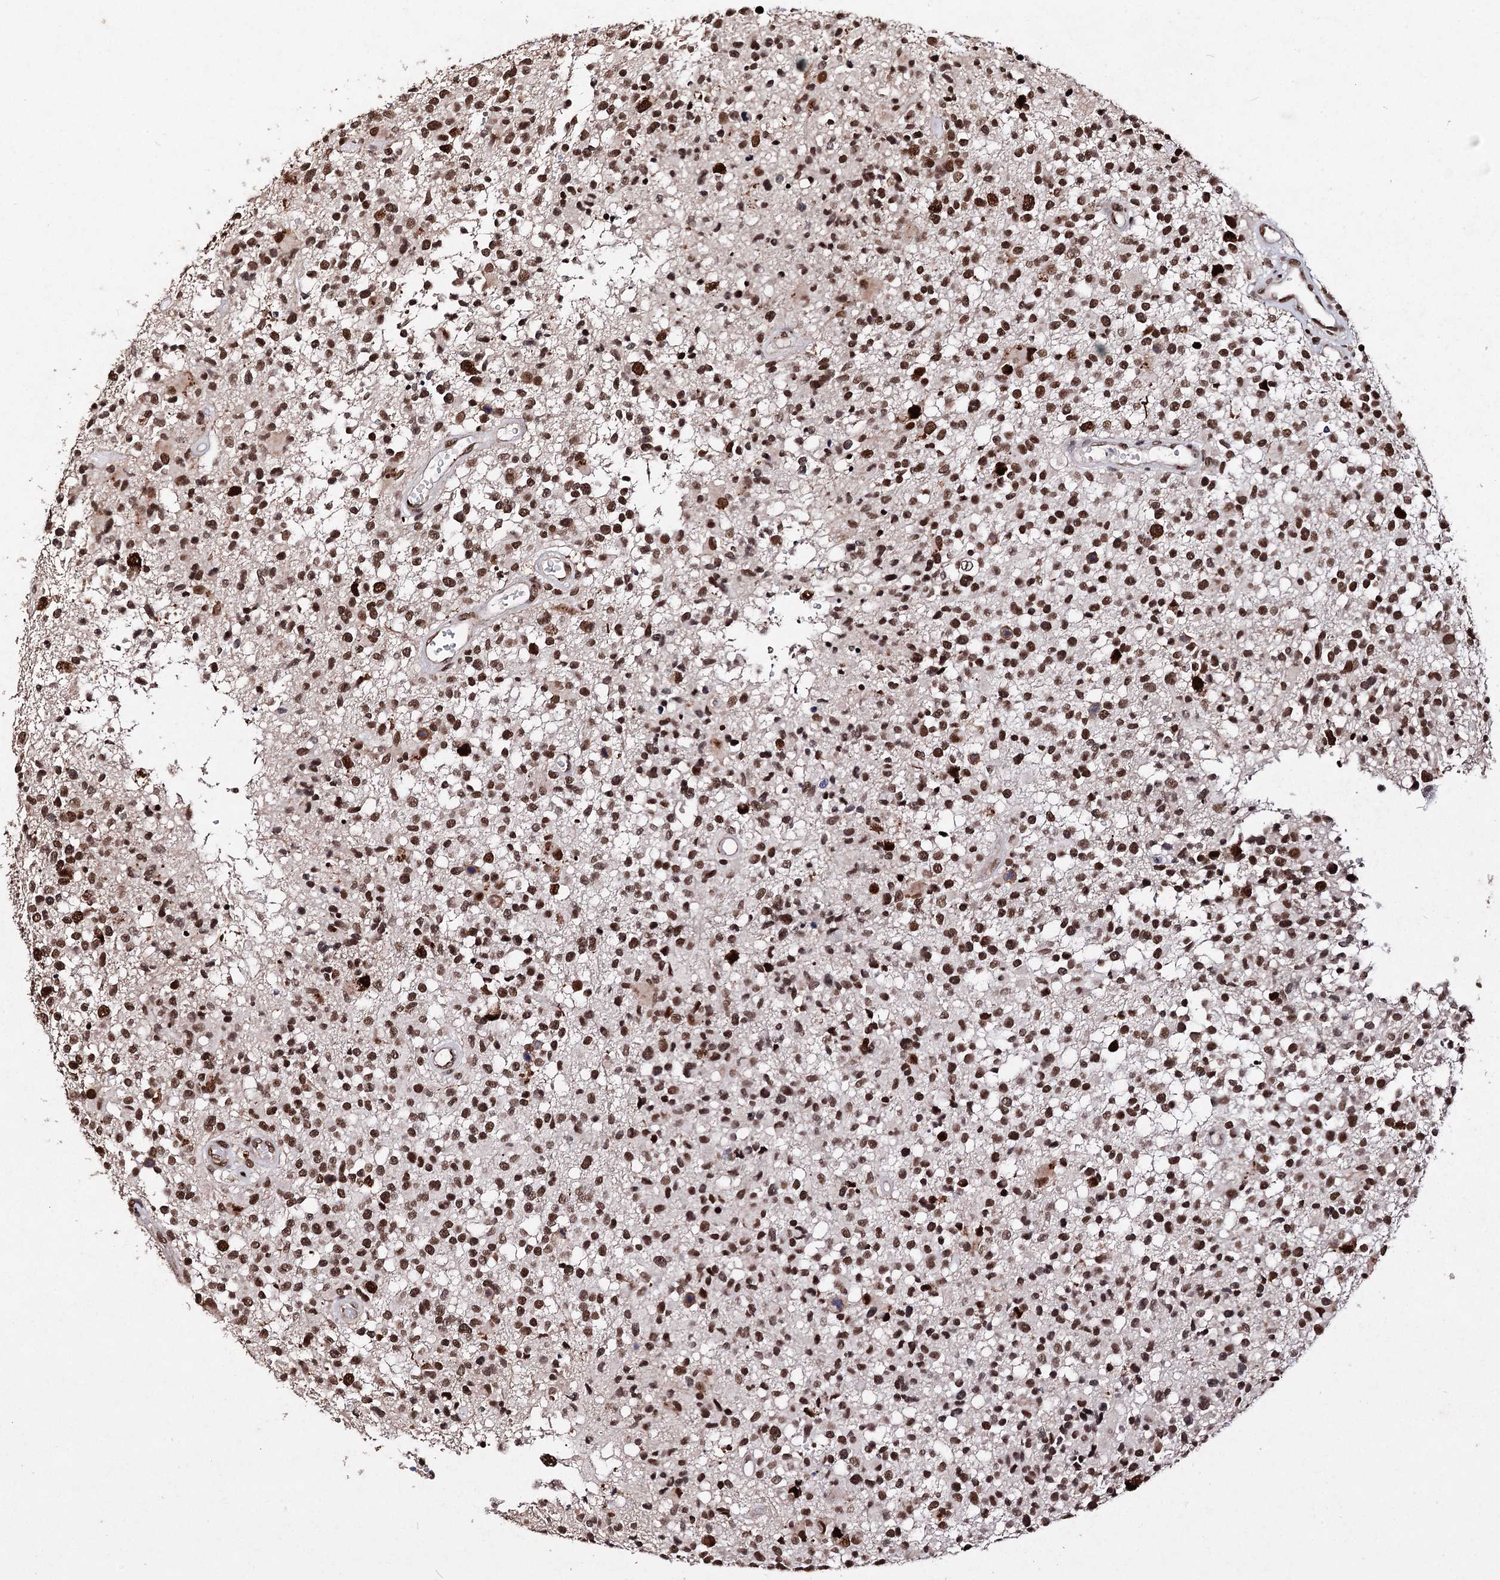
{"staining": {"intensity": "strong", "quantity": ">75%", "location": "nuclear"}, "tissue": "glioma", "cell_type": "Tumor cells", "image_type": "cancer", "snomed": [{"axis": "morphology", "description": "Glioma, malignant, High grade"}, {"axis": "morphology", "description": "Glioblastoma, NOS"}, {"axis": "topography", "description": "Brain"}], "caption": "This micrograph demonstrates immunohistochemistry staining of malignant high-grade glioma, with high strong nuclear positivity in about >75% of tumor cells.", "gene": "MATR3", "patient": {"sex": "male", "age": 60}}